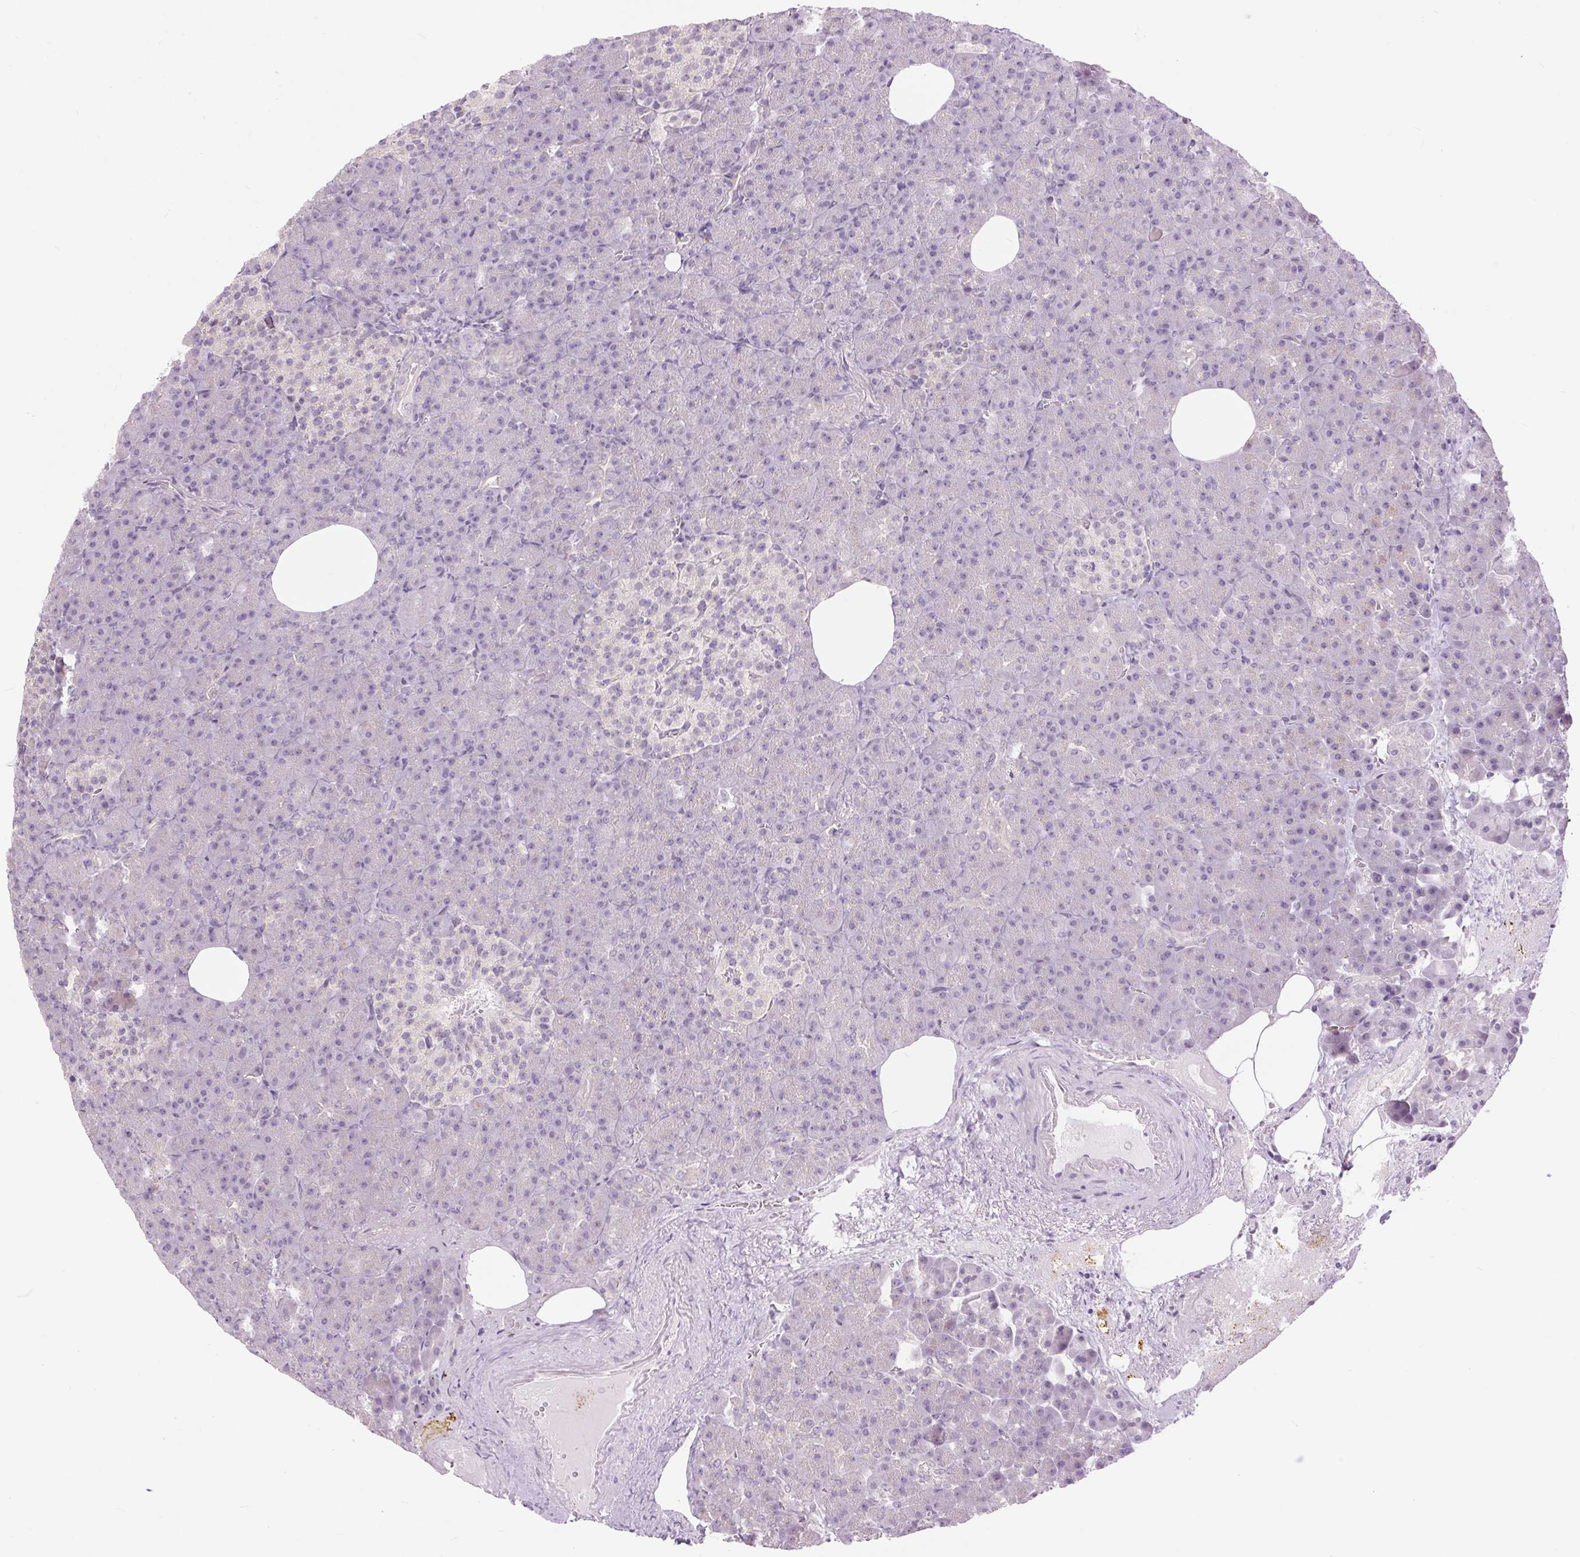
{"staining": {"intensity": "negative", "quantity": "none", "location": "none"}, "tissue": "pancreas", "cell_type": "Exocrine glandular cells", "image_type": "normal", "snomed": [{"axis": "morphology", "description": "Normal tissue, NOS"}, {"axis": "topography", "description": "Pancreas"}], "caption": "Immunohistochemistry of normal pancreas exhibits no staining in exocrine glandular cells.", "gene": "CTNNA3", "patient": {"sex": "female", "age": 74}}